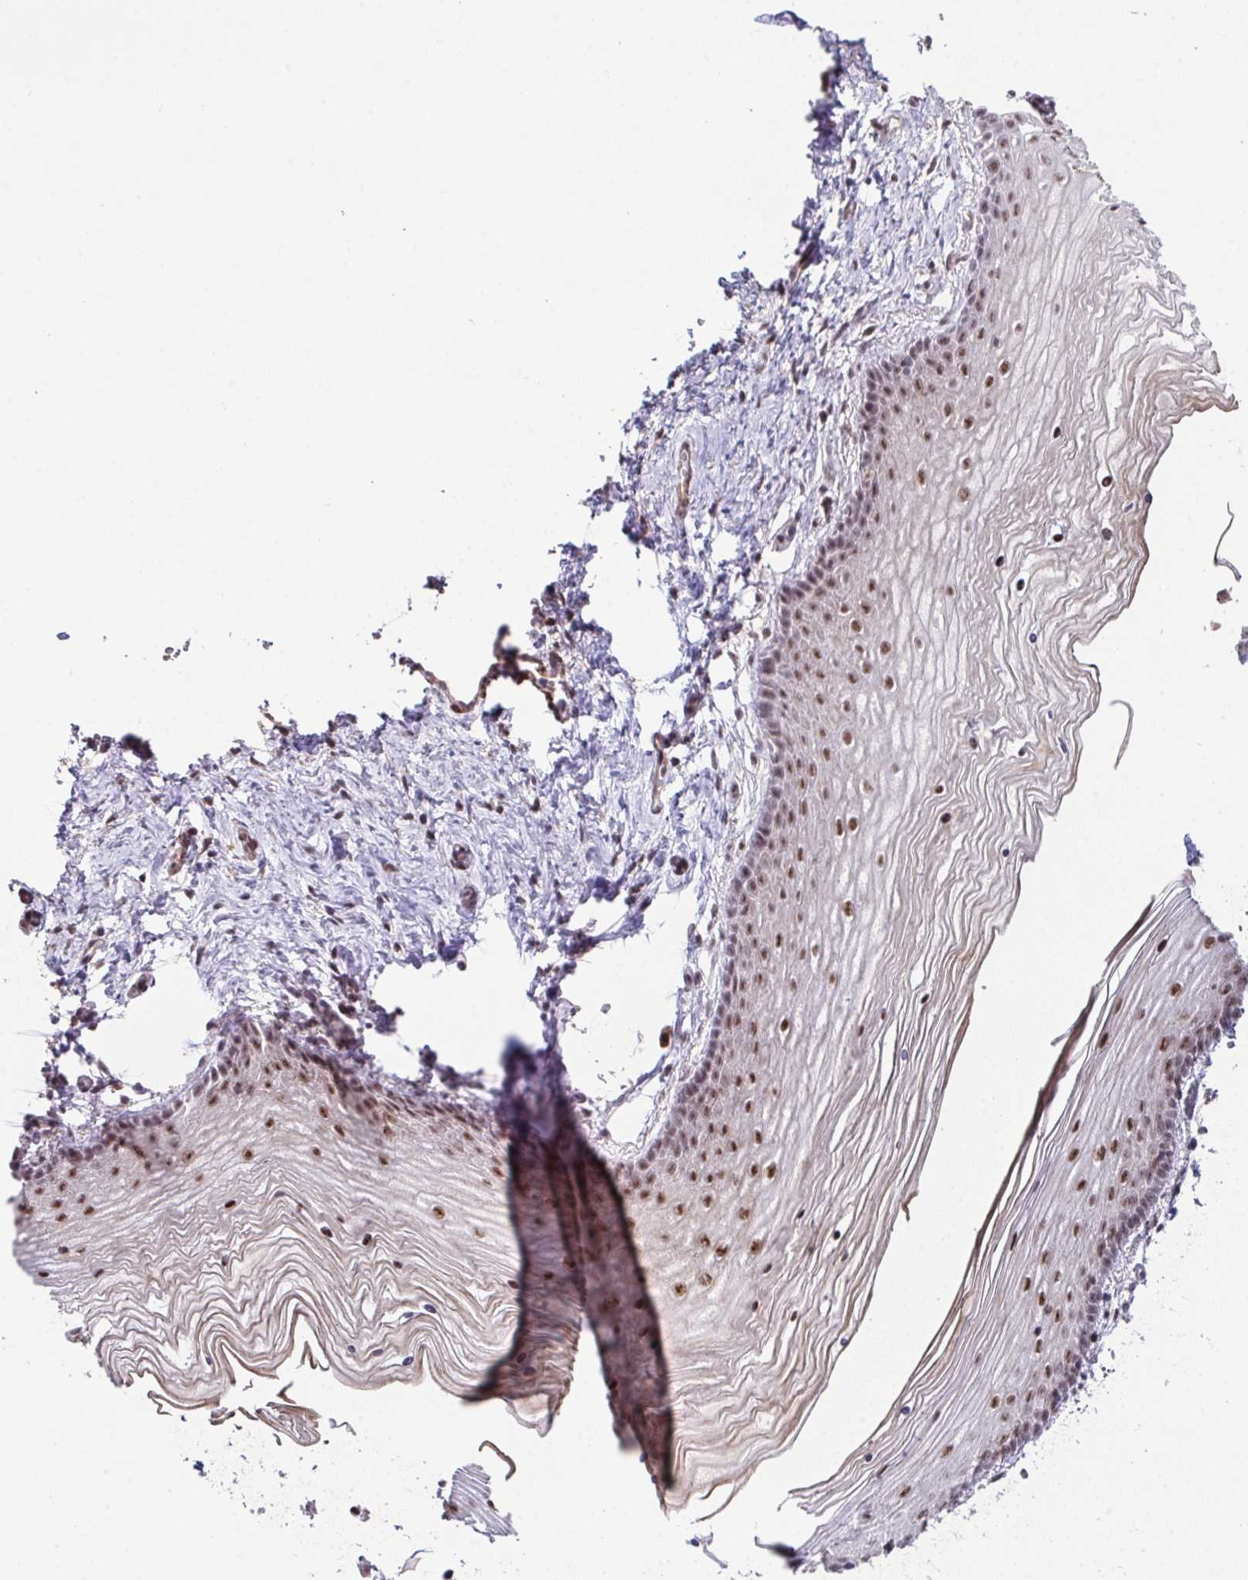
{"staining": {"intensity": "moderate", "quantity": "25%-75%", "location": "nuclear"}, "tissue": "vagina", "cell_type": "Squamous epithelial cells", "image_type": "normal", "snomed": [{"axis": "morphology", "description": "Normal tissue, NOS"}, {"axis": "topography", "description": "Vagina"}], "caption": "This image shows IHC staining of normal vagina, with medium moderate nuclear expression in approximately 25%-75% of squamous epithelial cells.", "gene": "RBBP6", "patient": {"sex": "female", "age": 38}}